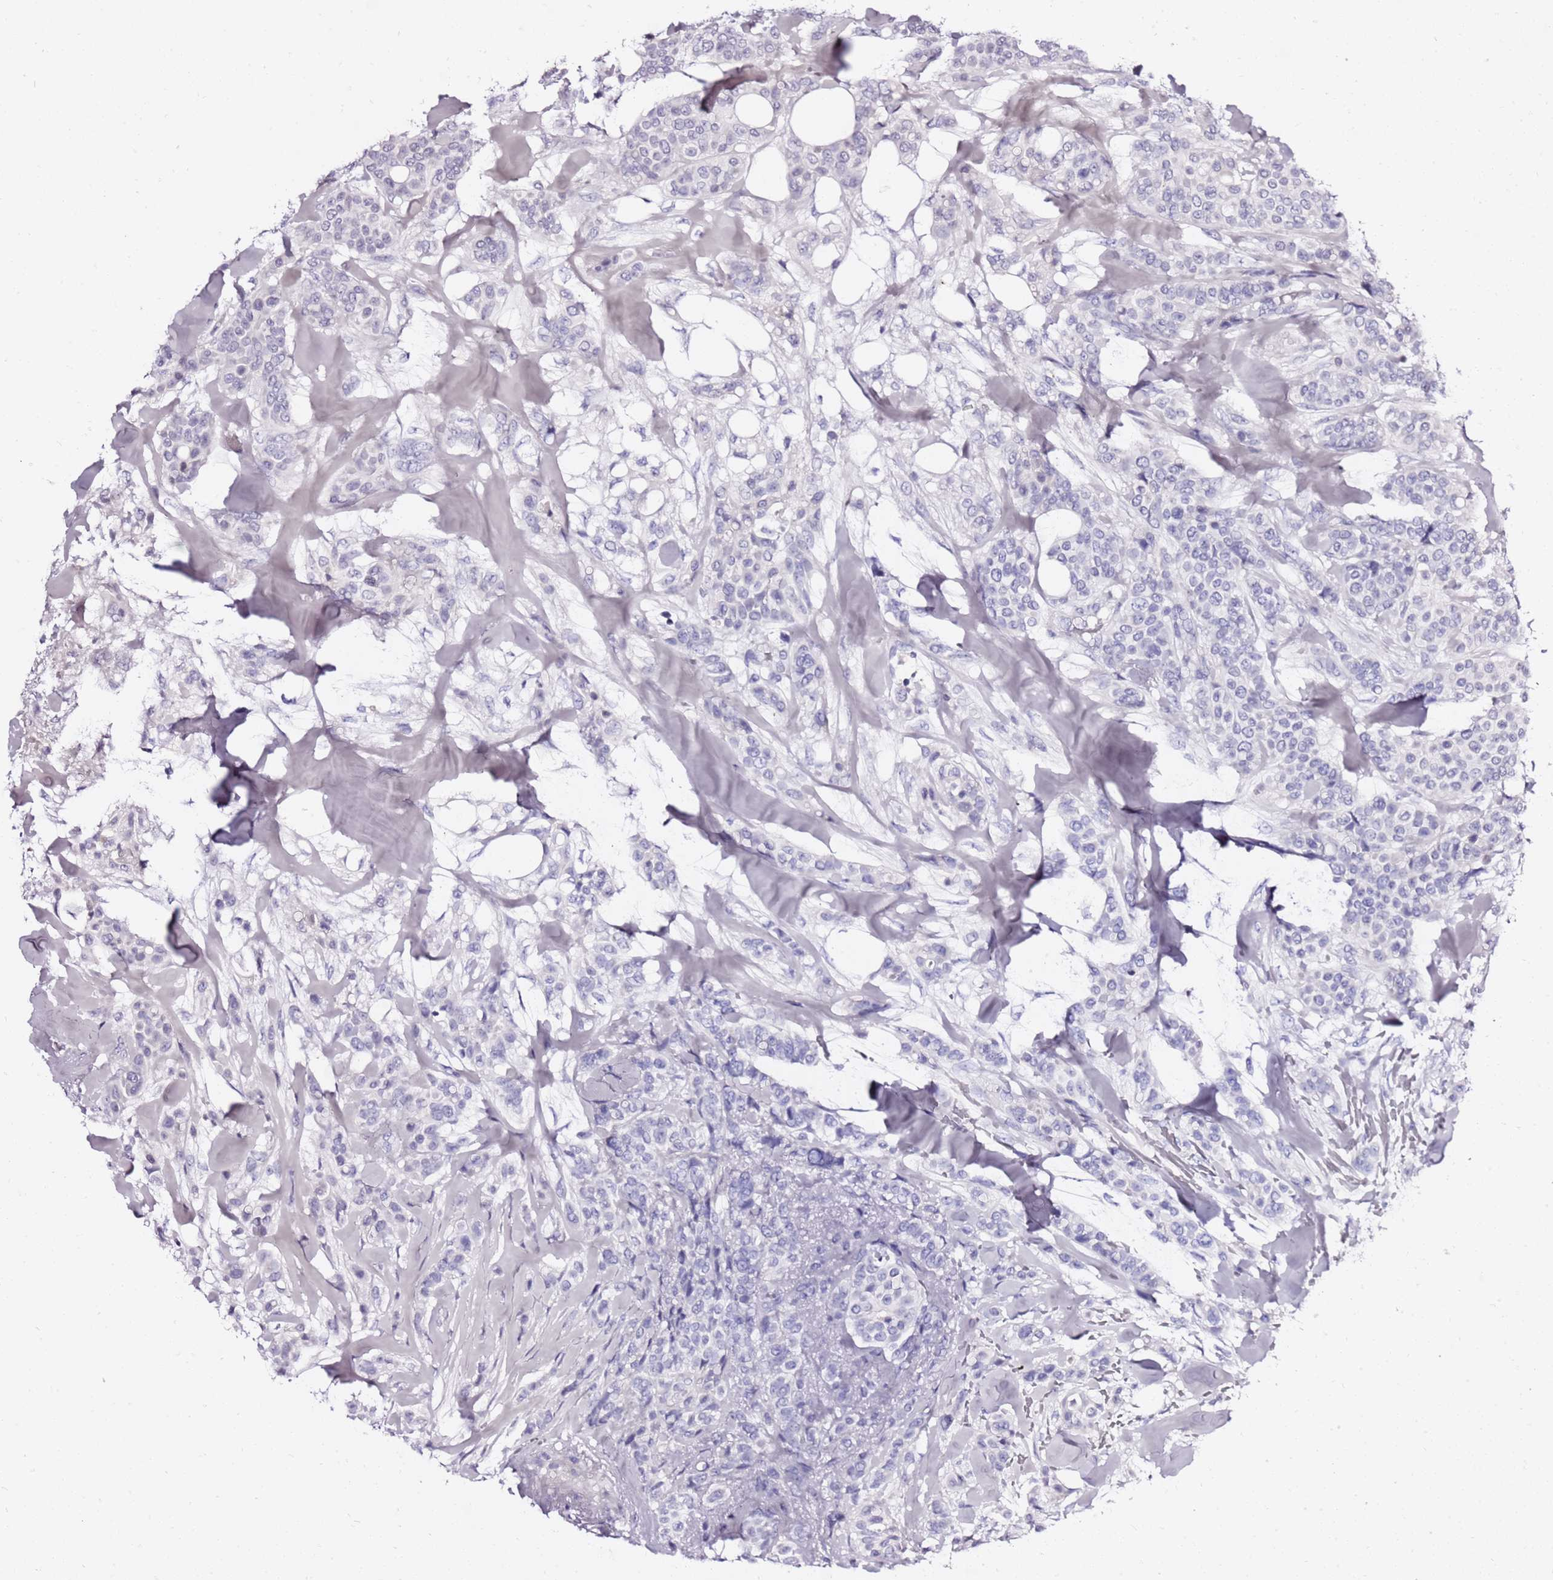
{"staining": {"intensity": "negative", "quantity": "none", "location": "none"}, "tissue": "breast cancer", "cell_type": "Tumor cells", "image_type": "cancer", "snomed": [{"axis": "morphology", "description": "Lobular carcinoma"}, {"axis": "topography", "description": "Breast"}], "caption": "Human breast lobular carcinoma stained for a protein using immunohistochemistry shows no expression in tumor cells.", "gene": "LIPF", "patient": {"sex": "female", "age": 51}}